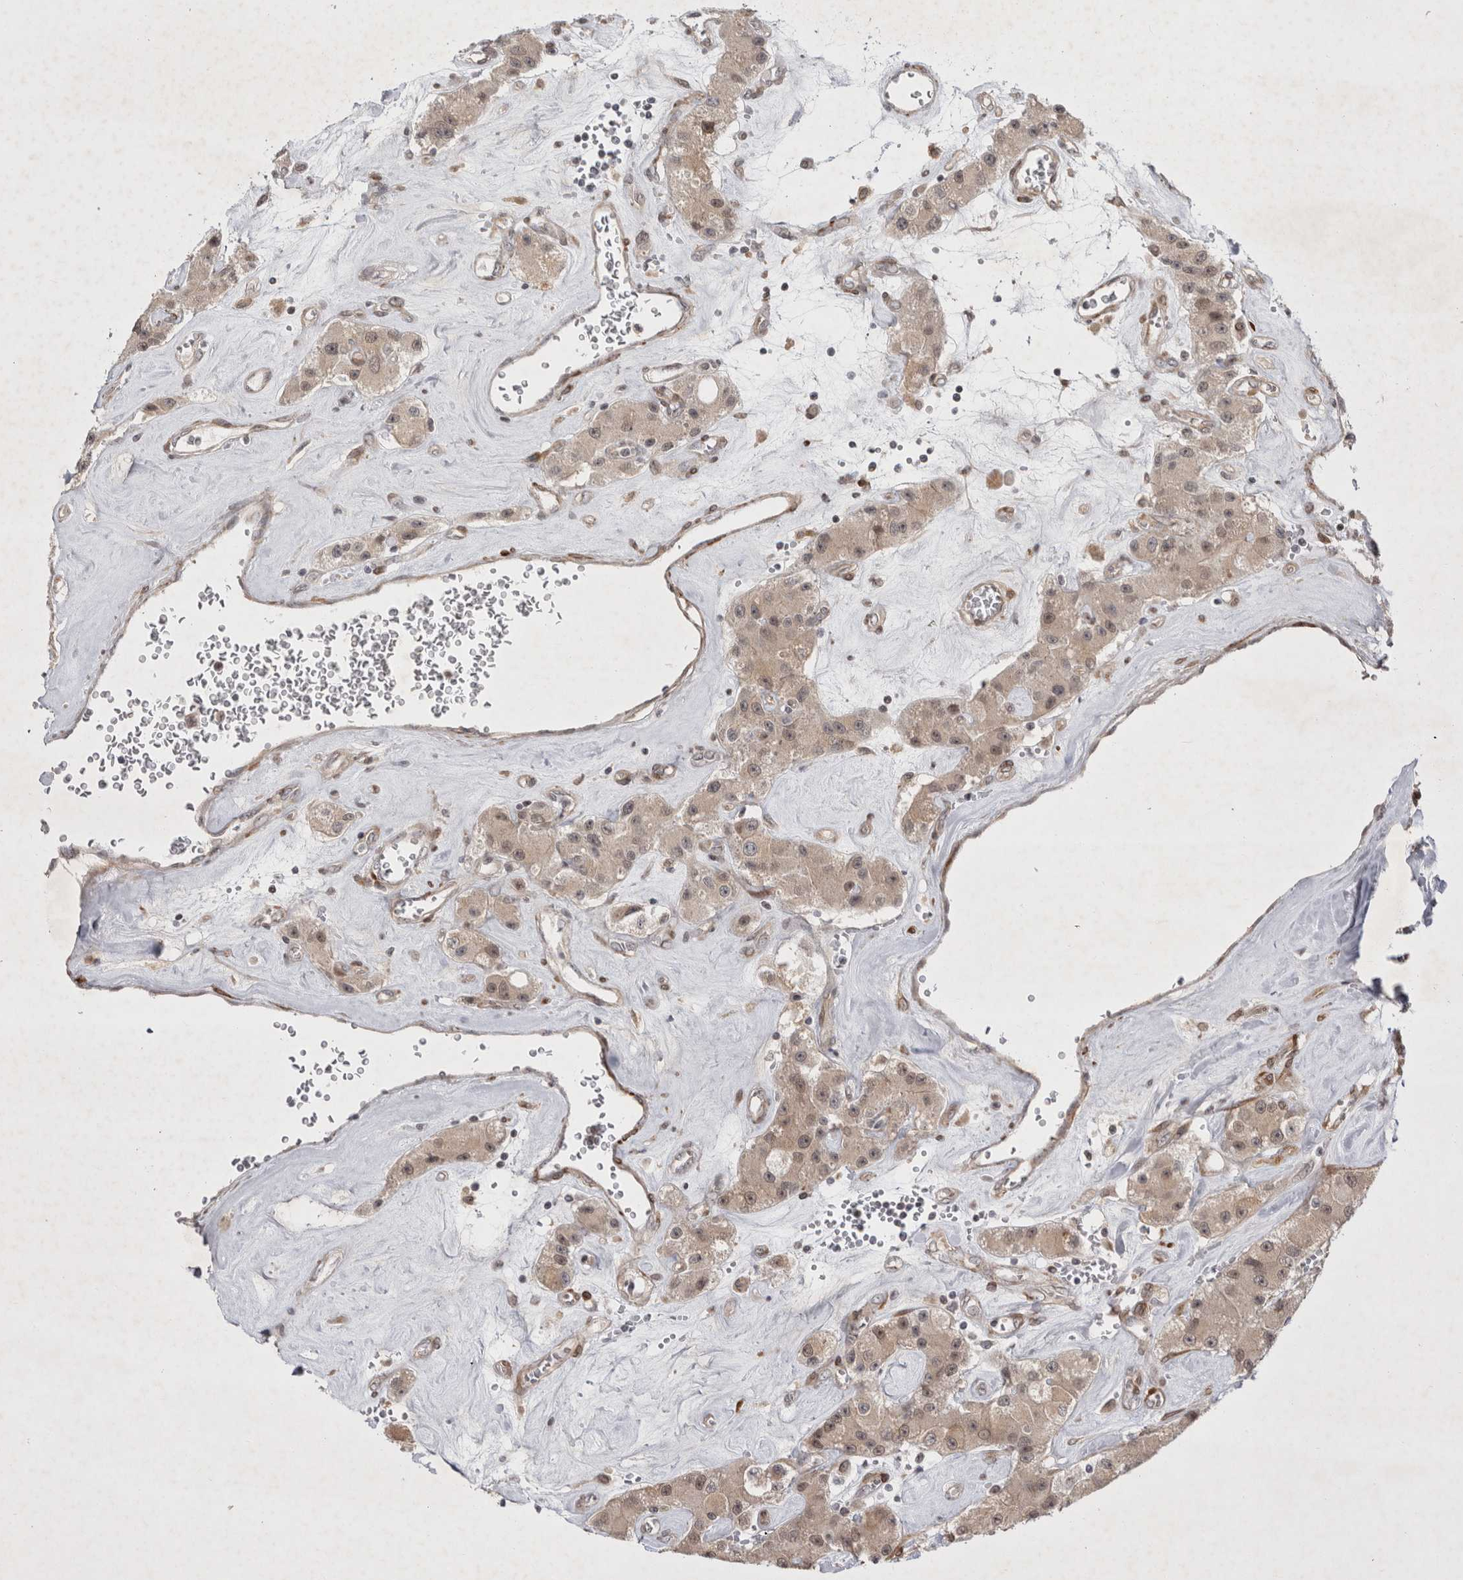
{"staining": {"intensity": "weak", "quantity": ">75%", "location": "cytoplasmic/membranous,nuclear"}, "tissue": "carcinoid", "cell_type": "Tumor cells", "image_type": "cancer", "snomed": [{"axis": "morphology", "description": "Carcinoid, malignant, NOS"}, {"axis": "topography", "description": "Pancreas"}], "caption": "Weak cytoplasmic/membranous and nuclear positivity is present in about >75% of tumor cells in carcinoid. (Brightfield microscopy of DAB IHC at high magnification).", "gene": "ZNF318", "patient": {"sex": "male", "age": 41}}